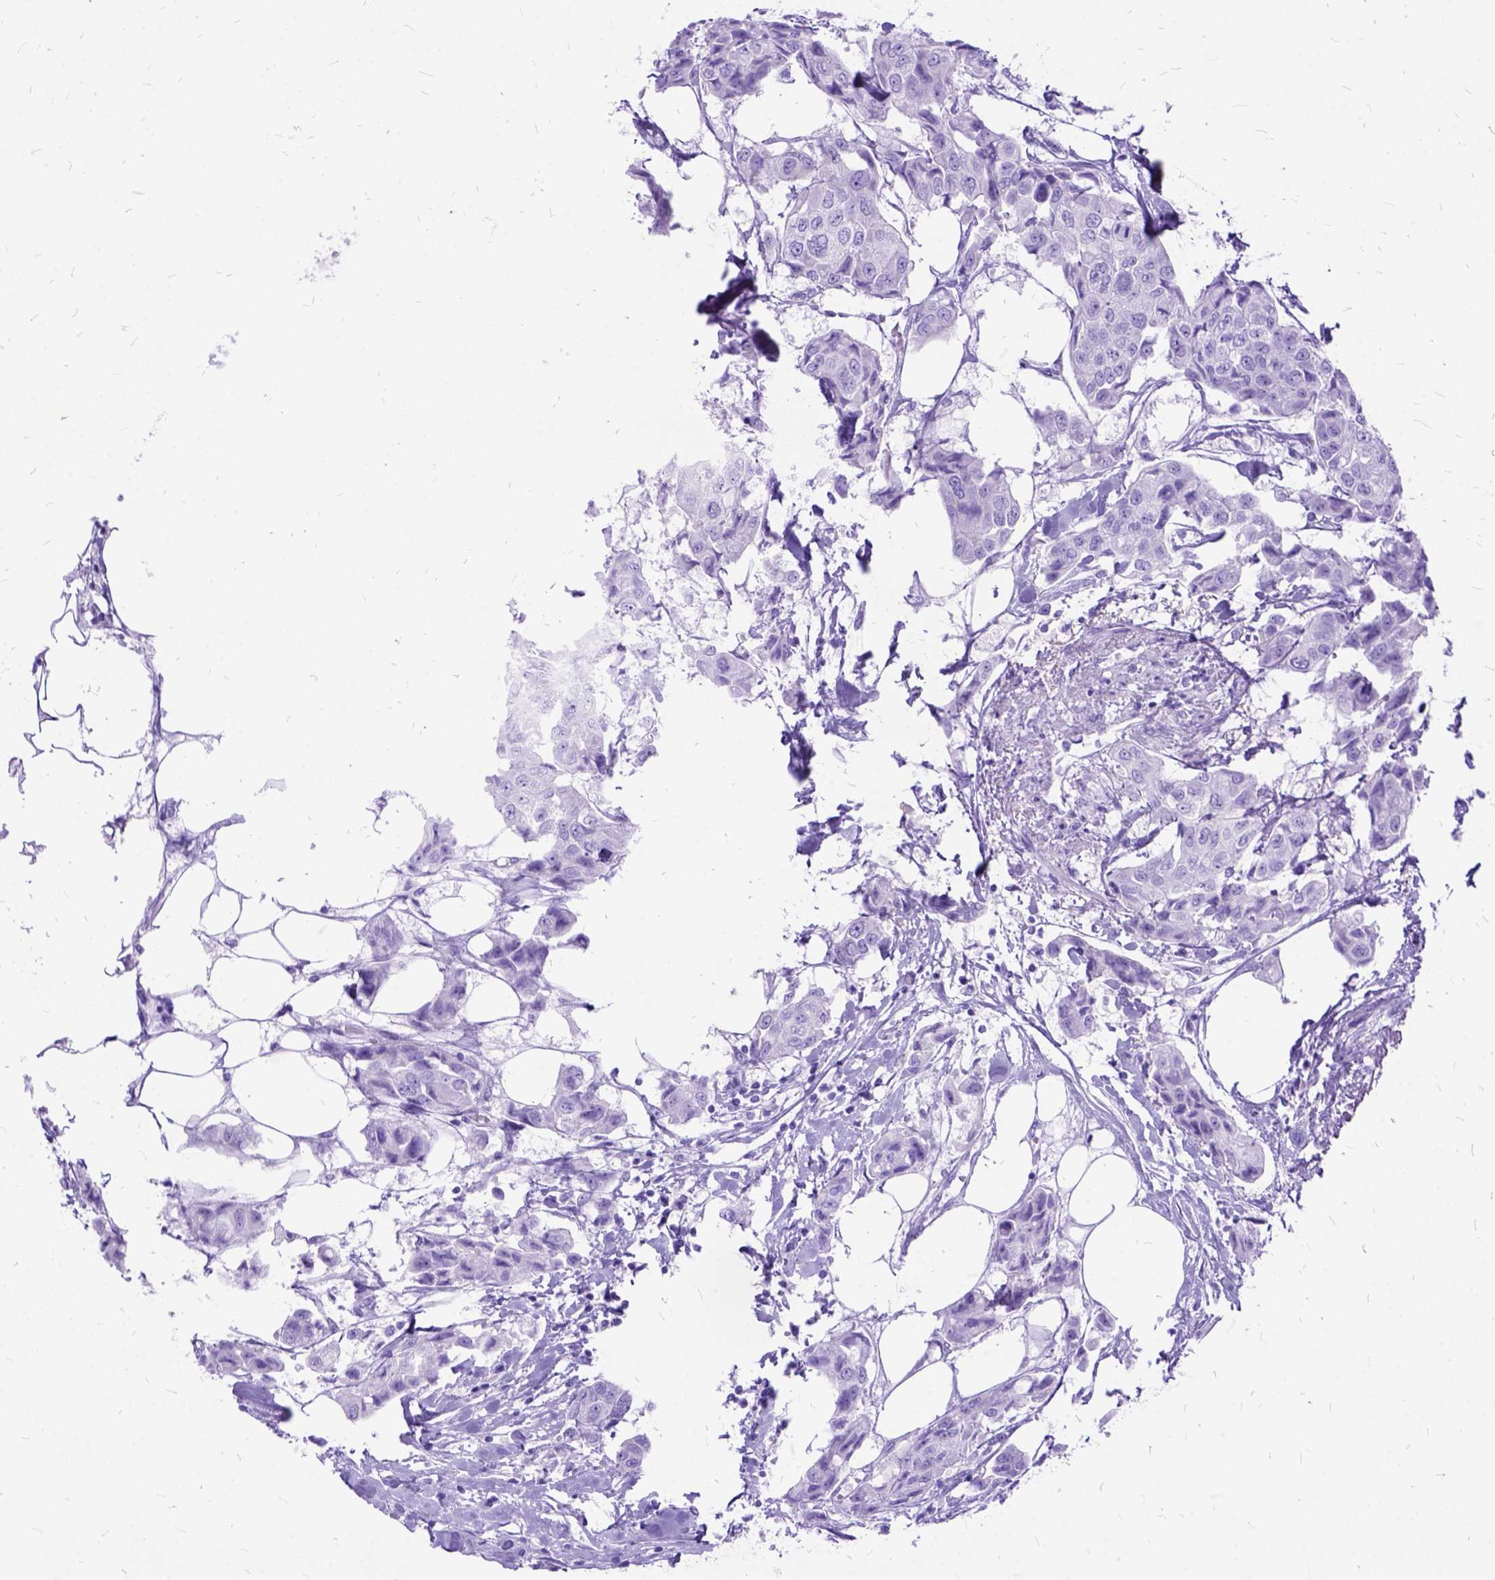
{"staining": {"intensity": "negative", "quantity": "none", "location": "none"}, "tissue": "breast cancer", "cell_type": "Tumor cells", "image_type": "cancer", "snomed": [{"axis": "morphology", "description": "Duct carcinoma"}, {"axis": "topography", "description": "Breast"}, {"axis": "topography", "description": "Lymph node"}], "caption": "Micrograph shows no significant protein staining in tumor cells of breast infiltrating ductal carcinoma. The staining was performed using DAB to visualize the protein expression in brown, while the nuclei were stained in blue with hematoxylin (Magnification: 20x).", "gene": "DNAH2", "patient": {"sex": "female", "age": 80}}